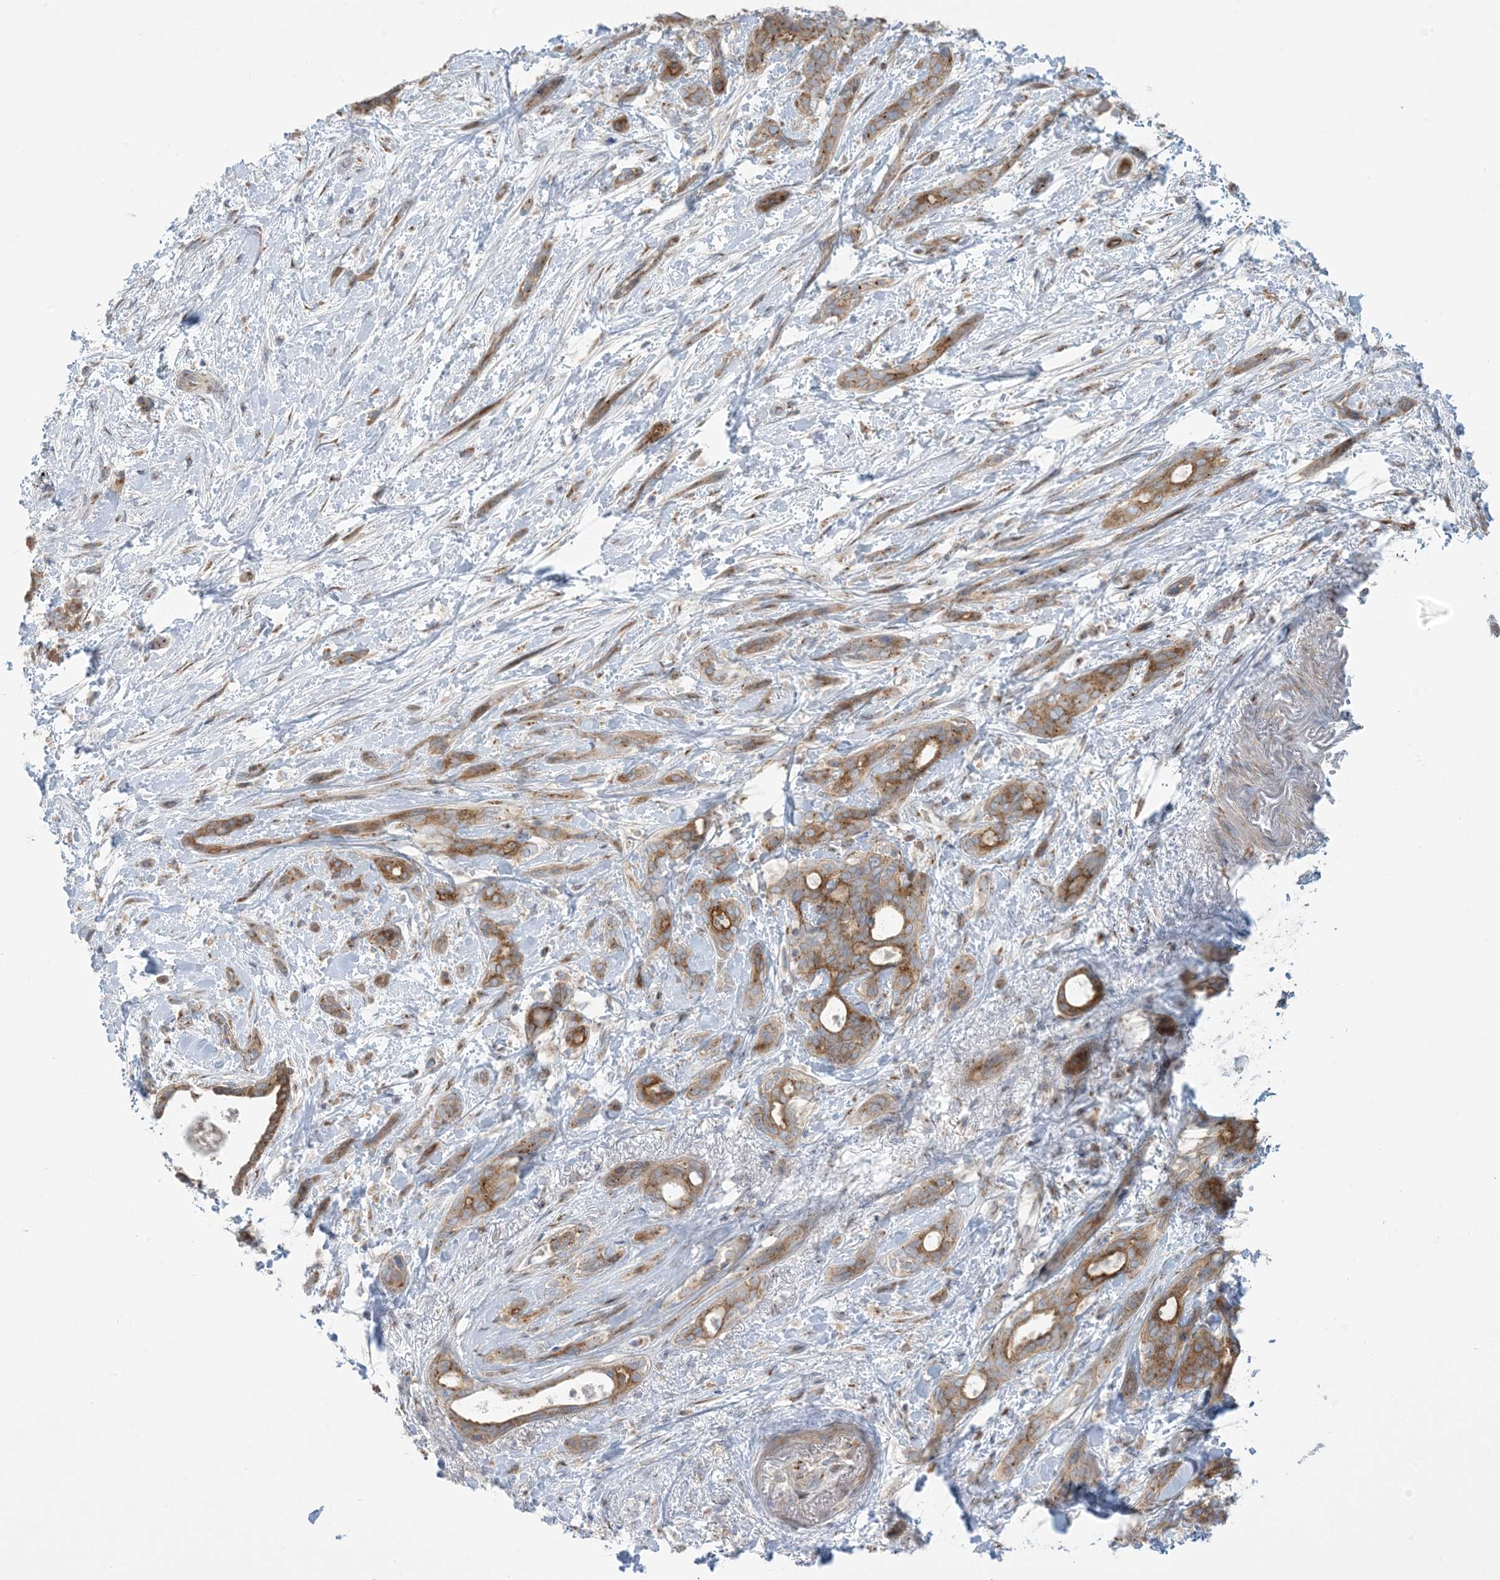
{"staining": {"intensity": "moderate", "quantity": ">75%", "location": "cytoplasmic/membranous"}, "tissue": "pancreatic cancer", "cell_type": "Tumor cells", "image_type": "cancer", "snomed": [{"axis": "morphology", "description": "Normal tissue, NOS"}, {"axis": "morphology", "description": "Adenocarcinoma, NOS"}, {"axis": "topography", "description": "Pancreas"}, {"axis": "topography", "description": "Peripheral nerve tissue"}], "caption": "High-power microscopy captured an IHC image of pancreatic cancer, revealing moderate cytoplasmic/membranous expression in about >75% of tumor cells.", "gene": "AFTPH", "patient": {"sex": "female", "age": 63}}